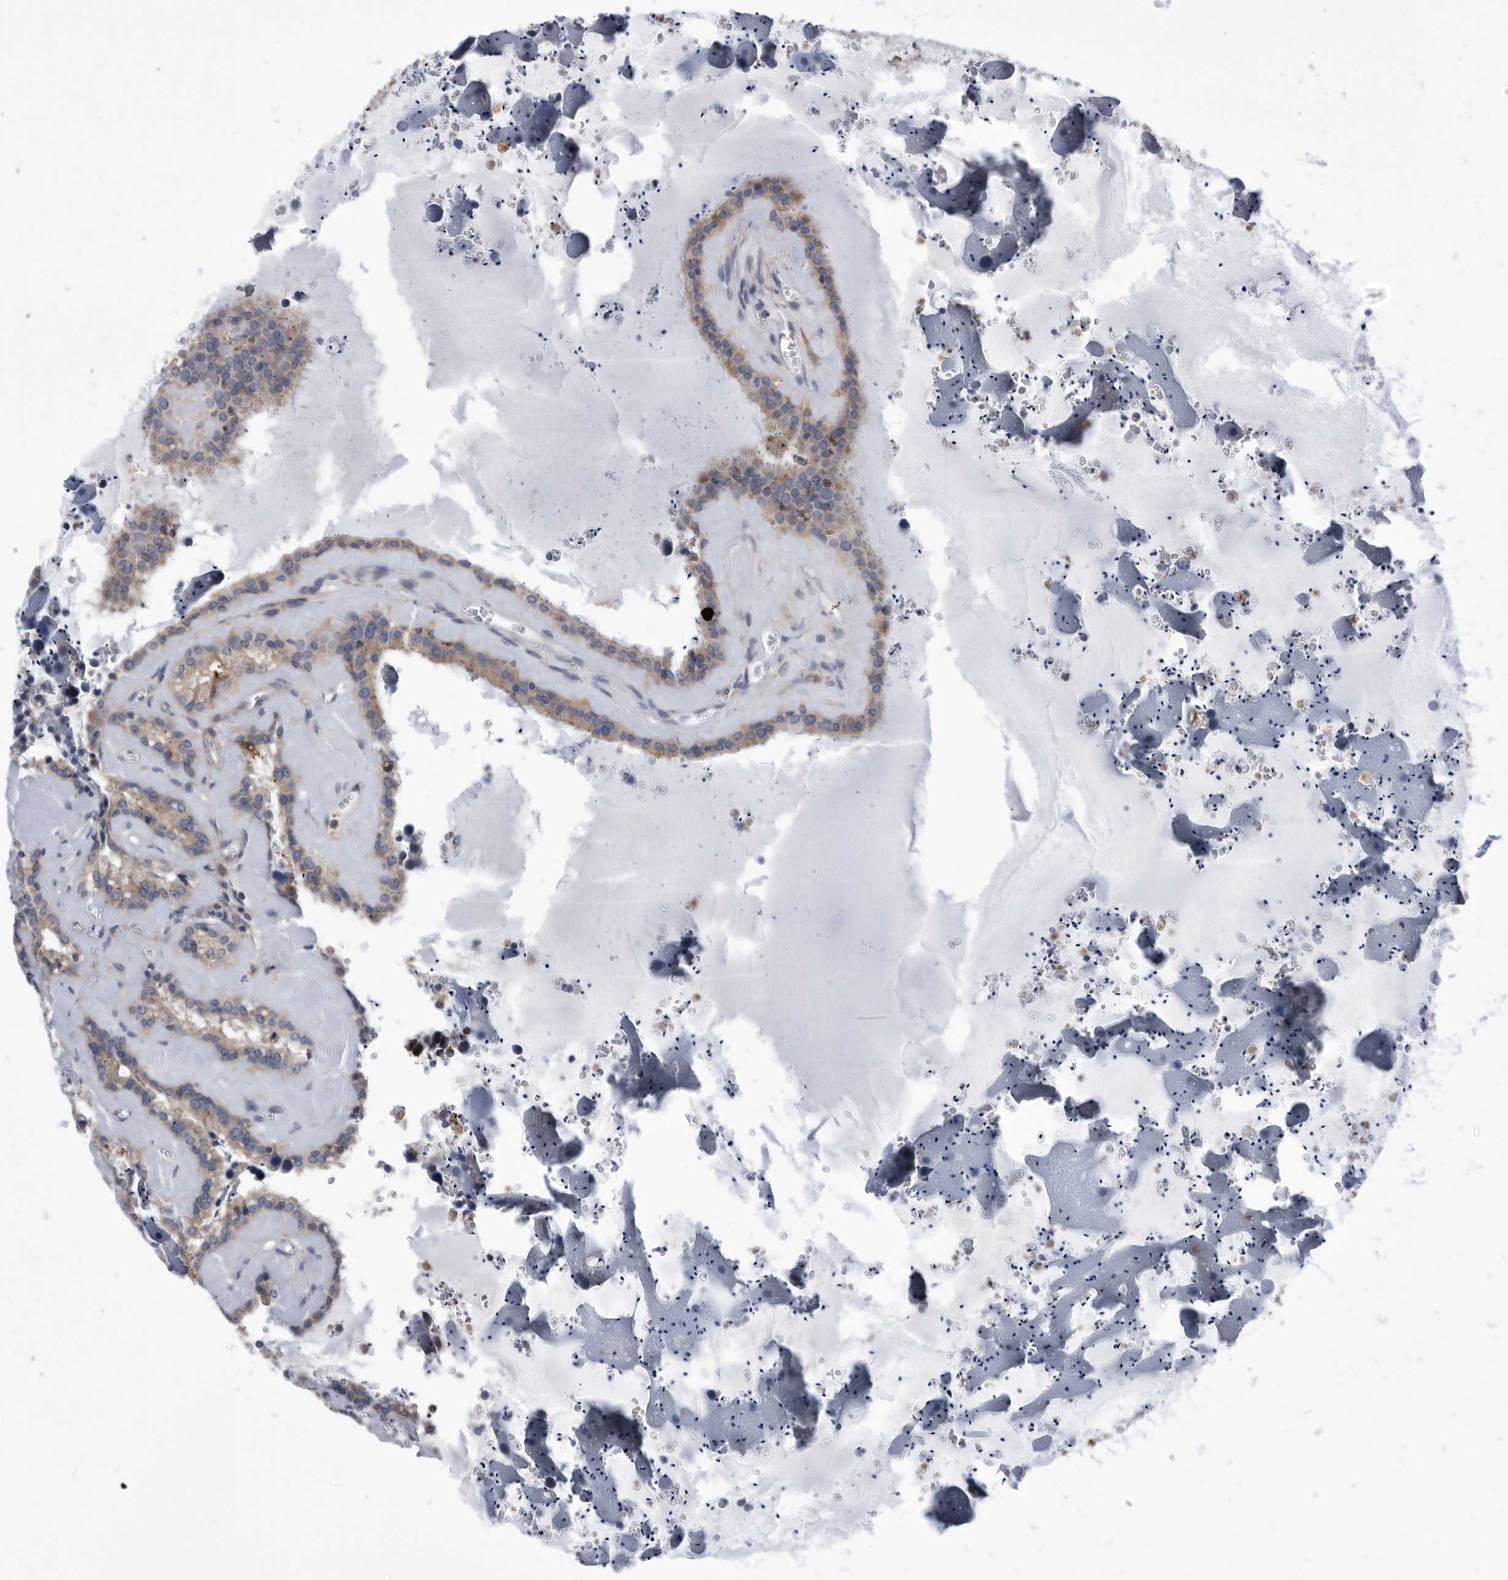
{"staining": {"intensity": "weak", "quantity": "25%-75%", "location": "cytoplasmic/membranous"}, "tissue": "seminal vesicle", "cell_type": "Glandular cells", "image_type": "normal", "snomed": [{"axis": "morphology", "description": "Normal tissue, NOS"}, {"axis": "topography", "description": "Prostate"}, {"axis": "topography", "description": "Seminal veicle"}], "caption": "Protein expression analysis of unremarkable human seminal vesicle reveals weak cytoplasmic/membranous expression in approximately 25%-75% of glandular cells. The staining was performed using DAB (3,3'-diaminobenzidine) to visualize the protein expression in brown, while the nuclei were stained in blue with hematoxylin (Magnification: 20x).", "gene": "BAIAP3", "patient": {"sex": "male", "age": 59}}